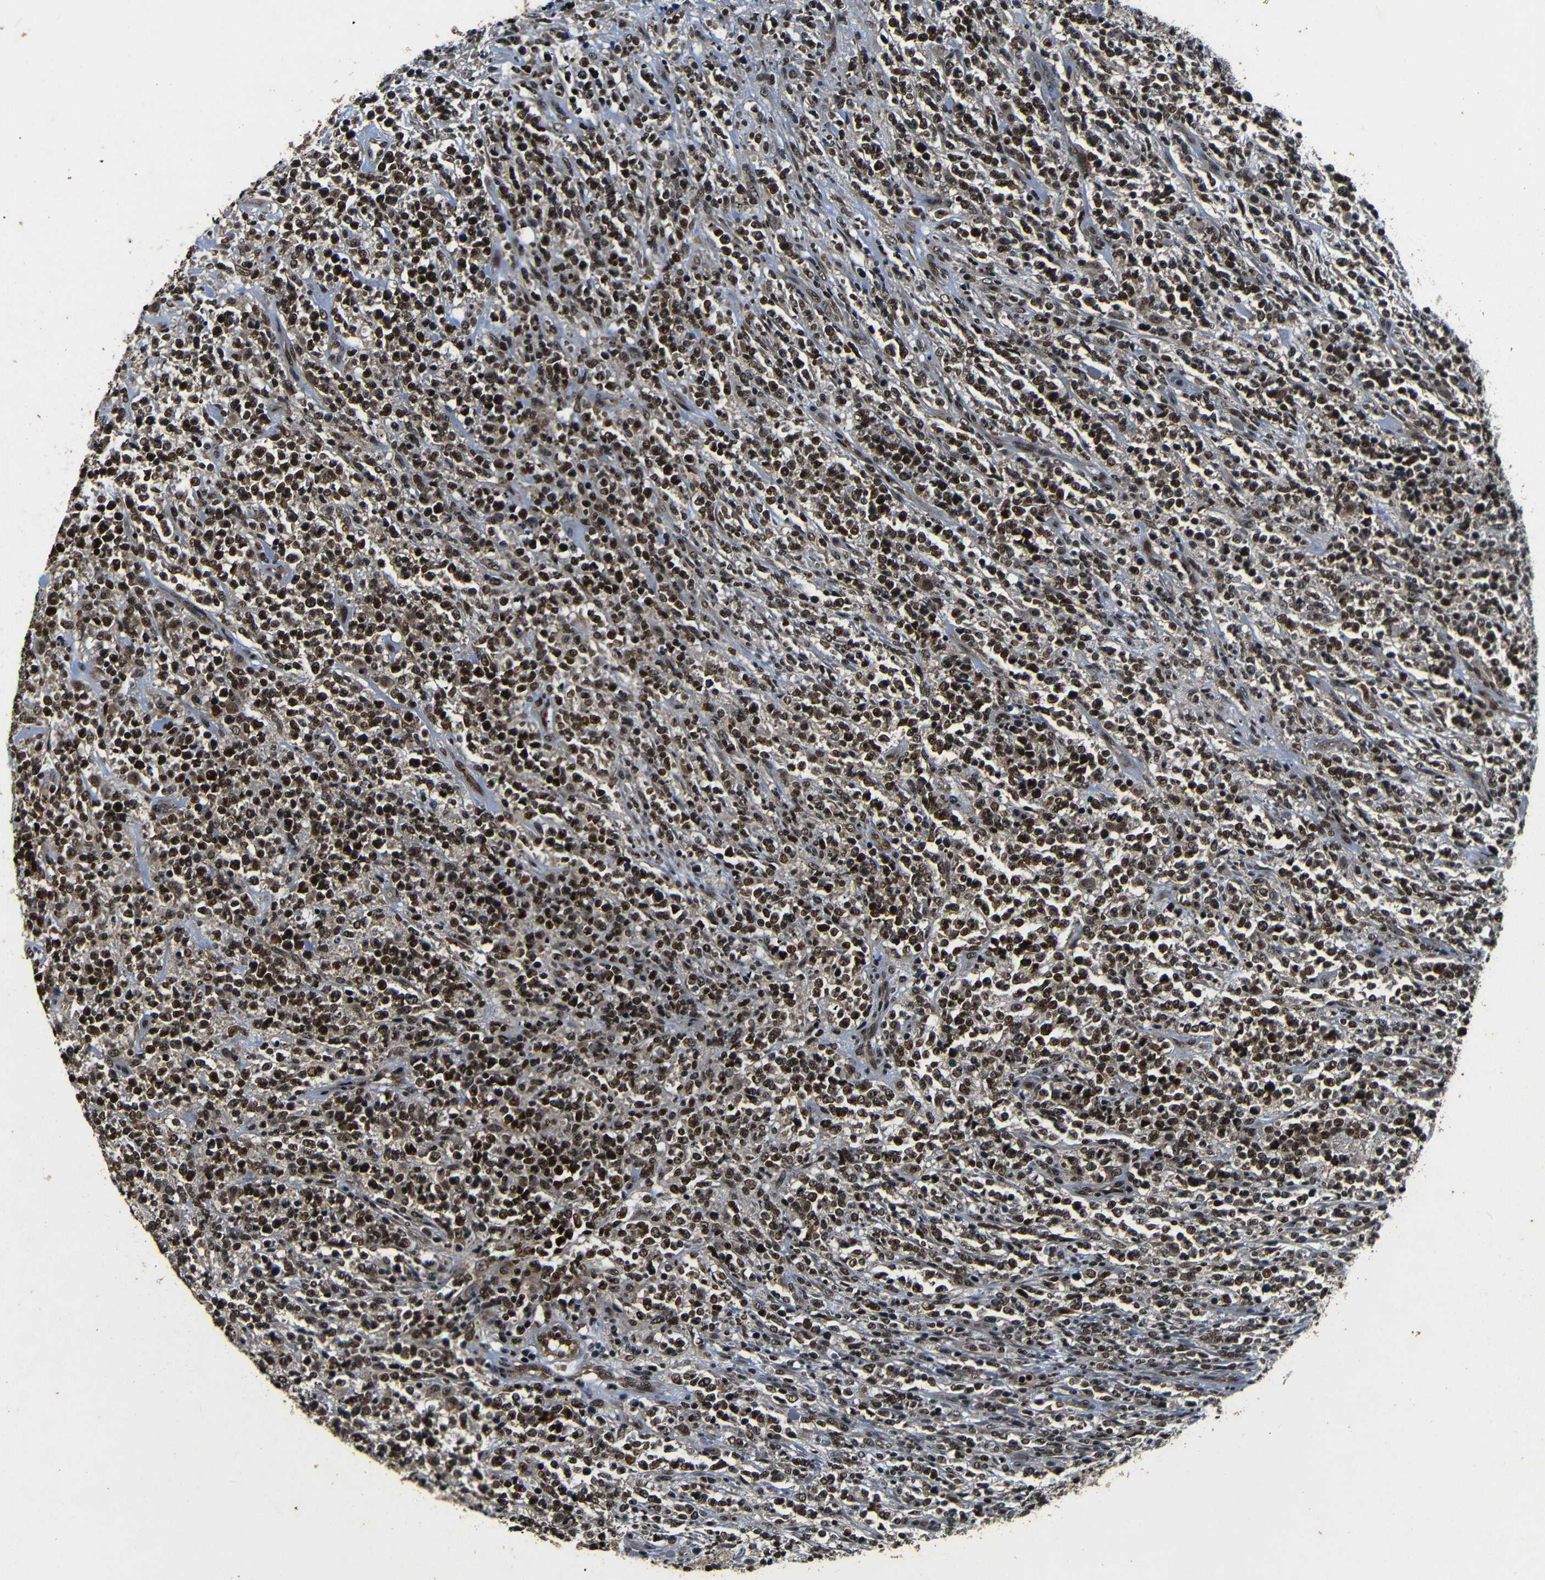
{"staining": {"intensity": "strong", "quantity": ">75%", "location": "nuclear"}, "tissue": "lymphoma", "cell_type": "Tumor cells", "image_type": "cancer", "snomed": [{"axis": "morphology", "description": "Malignant lymphoma, non-Hodgkin's type, High grade"}, {"axis": "topography", "description": "Soft tissue"}], "caption": "Lymphoma stained with DAB IHC displays high levels of strong nuclear expression in approximately >75% of tumor cells.", "gene": "FOXD4", "patient": {"sex": "male", "age": 18}}